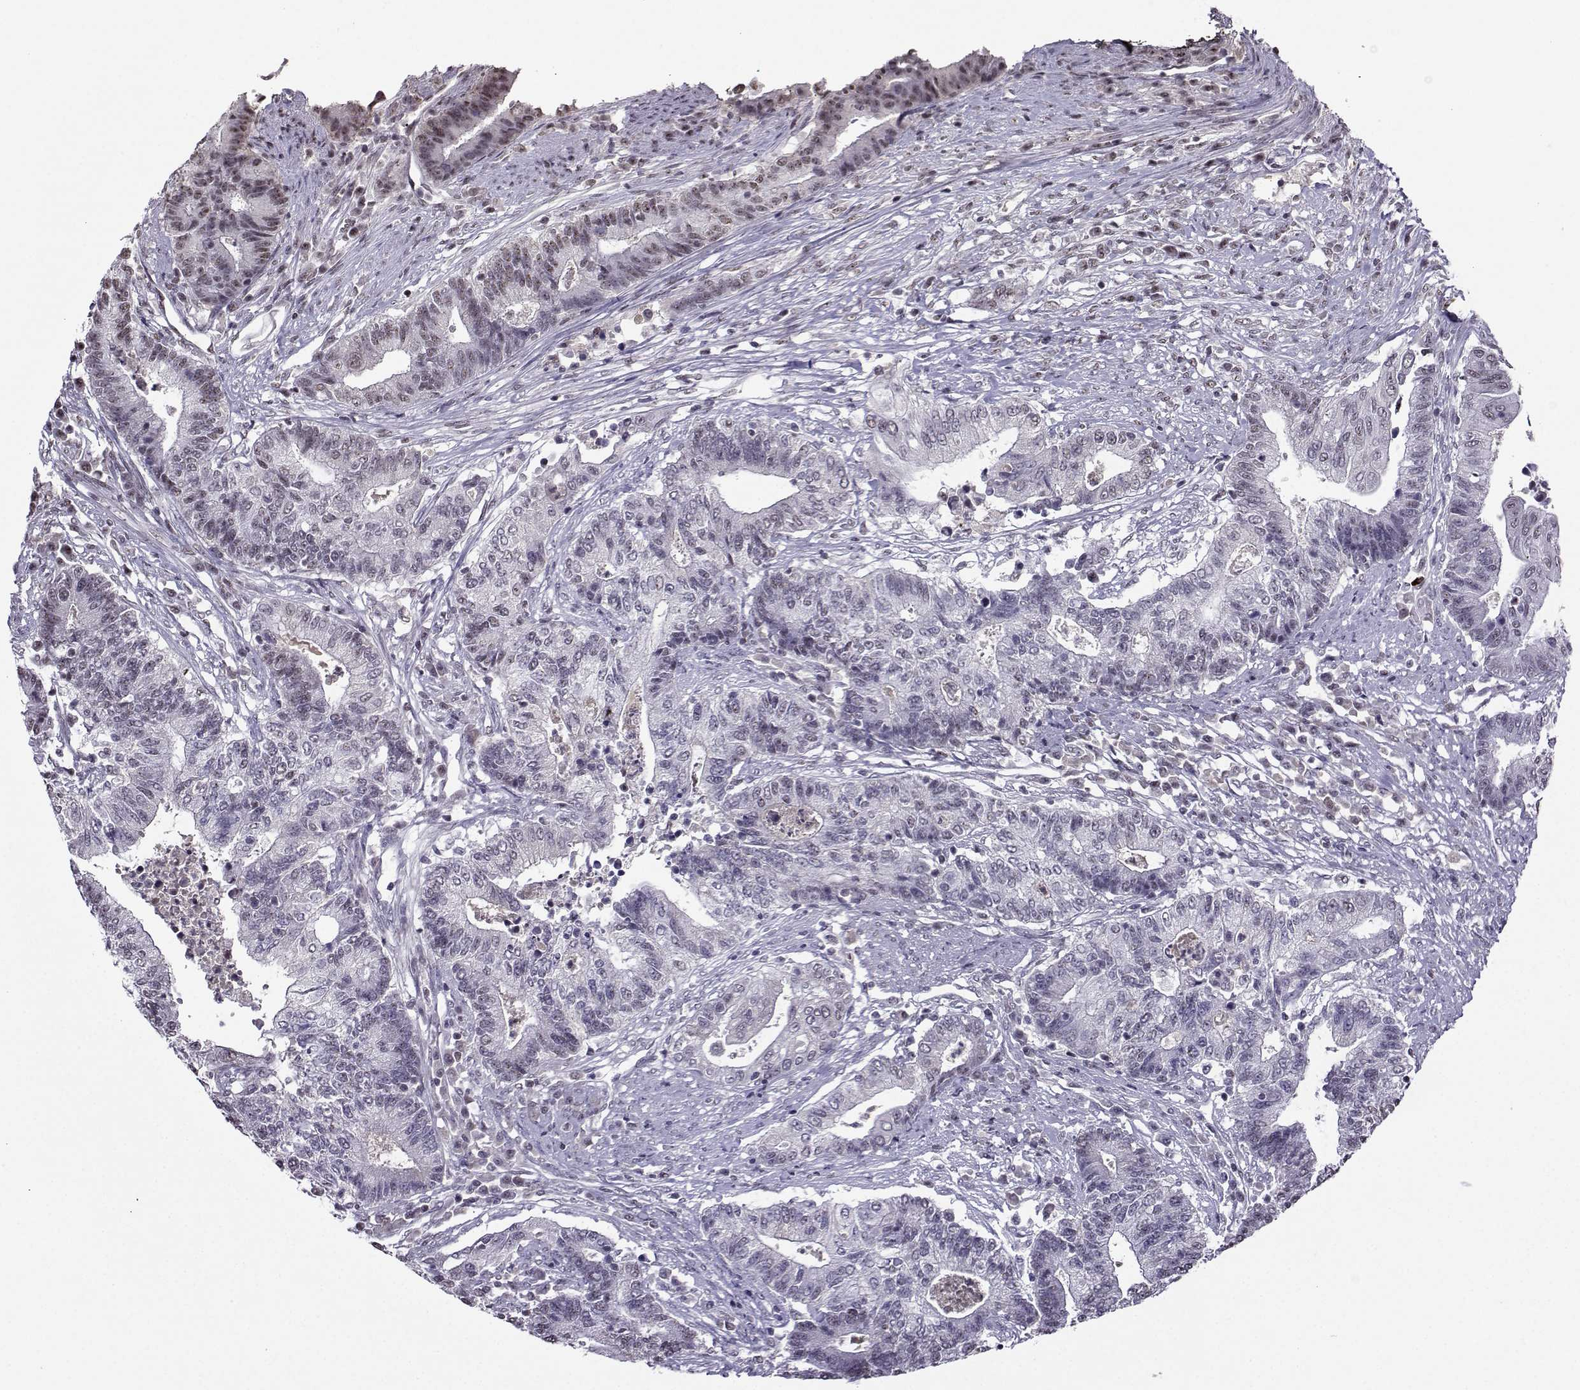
{"staining": {"intensity": "negative", "quantity": "none", "location": "none"}, "tissue": "endometrial cancer", "cell_type": "Tumor cells", "image_type": "cancer", "snomed": [{"axis": "morphology", "description": "Adenocarcinoma, NOS"}, {"axis": "topography", "description": "Uterus"}, {"axis": "topography", "description": "Endometrium"}], "caption": "Micrograph shows no protein positivity in tumor cells of adenocarcinoma (endometrial) tissue. The staining is performed using DAB (3,3'-diaminobenzidine) brown chromogen with nuclei counter-stained in using hematoxylin.", "gene": "LRFN2", "patient": {"sex": "female", "age": 54}}